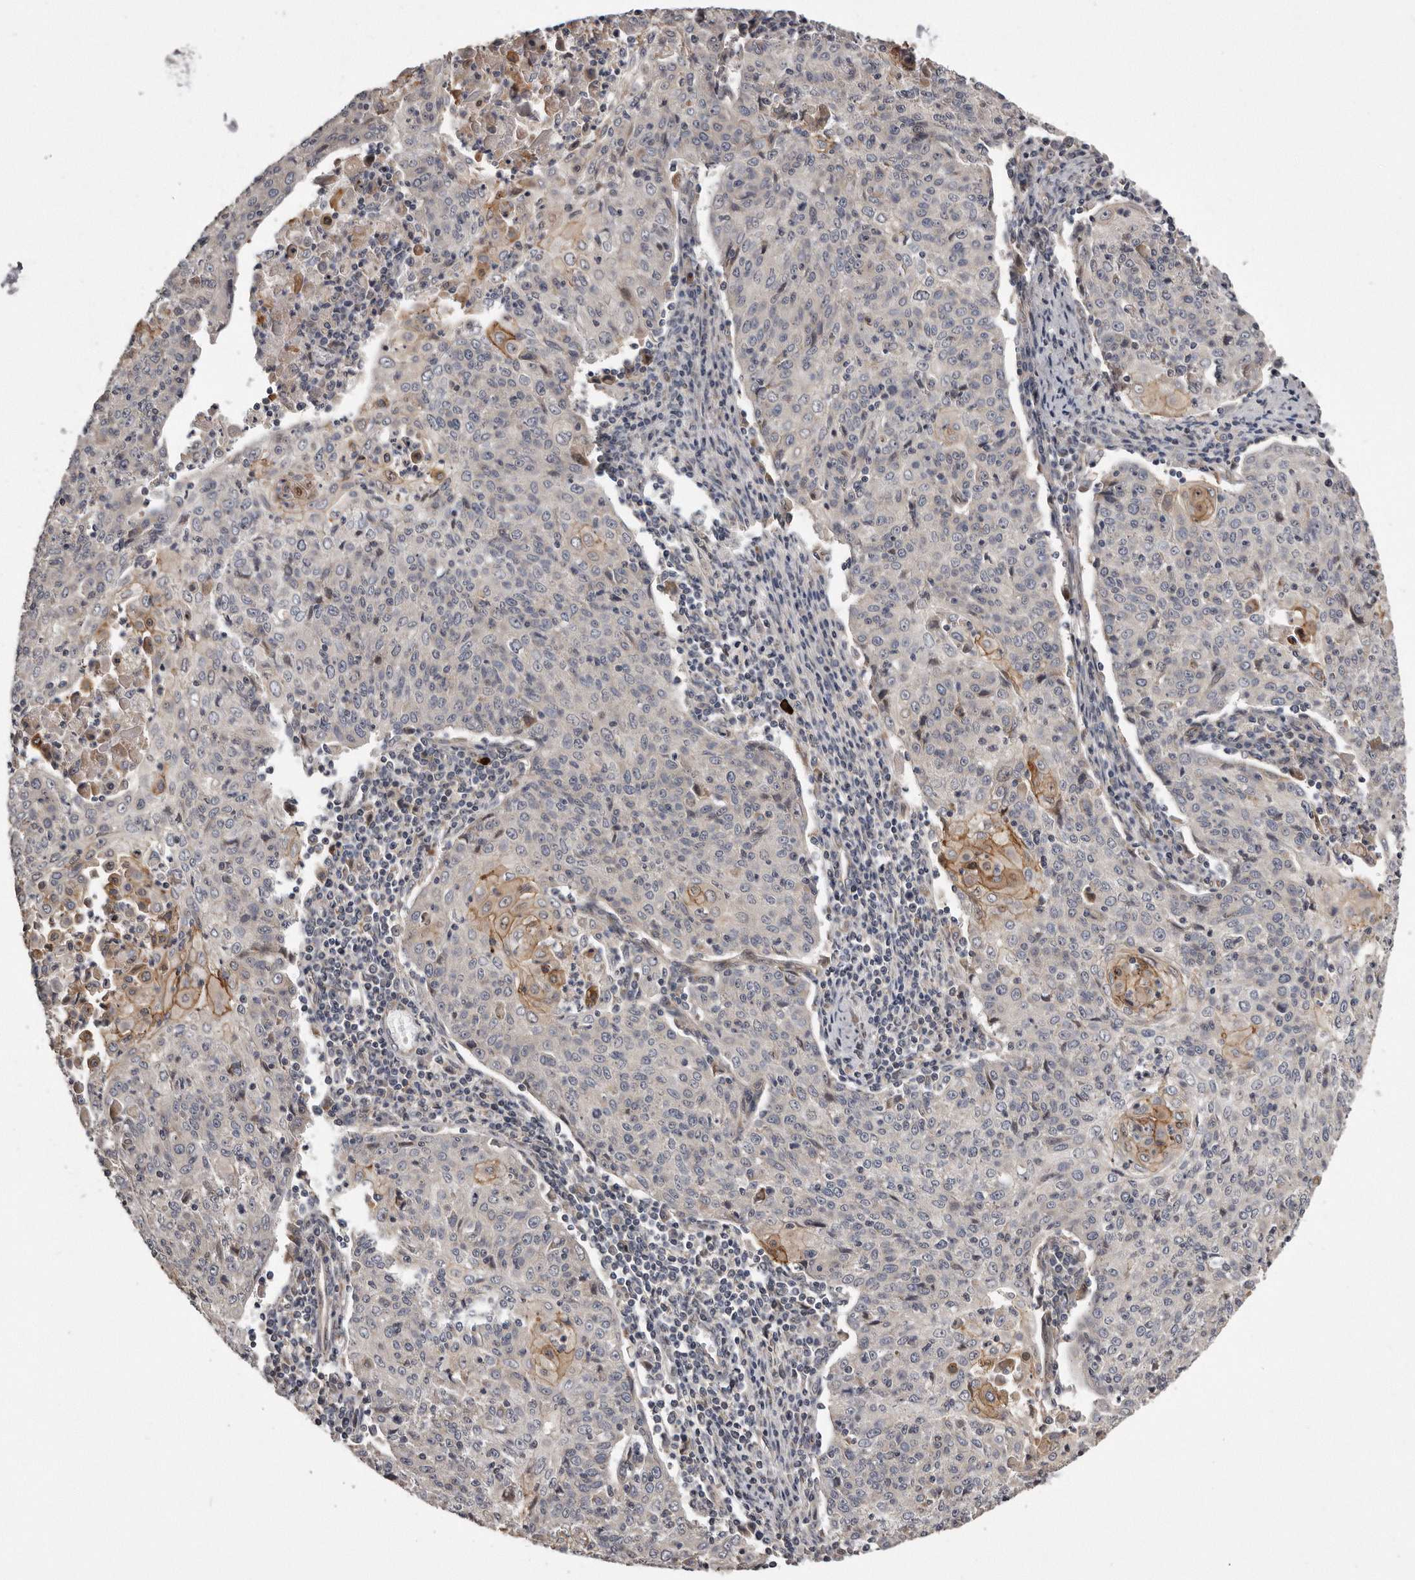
{"staining": {"intensity": "negative", "quantity": "none", "location": "none"}, "tissue": "cervical cancer", "cell_type": "Tumor cells", "image_type": "cancer", "snomed": [{"axis": "morphology", "description": "Squamous cell carcinoma, NOS"}, {"axis": "topography", "description": "Cervix"}], "caption": "Protein analysis of cervical cancer exhibits no significant positivity in tumor cells.", "gene": "ARMCX1", "patient": {"sex": "female", "age": 48}}